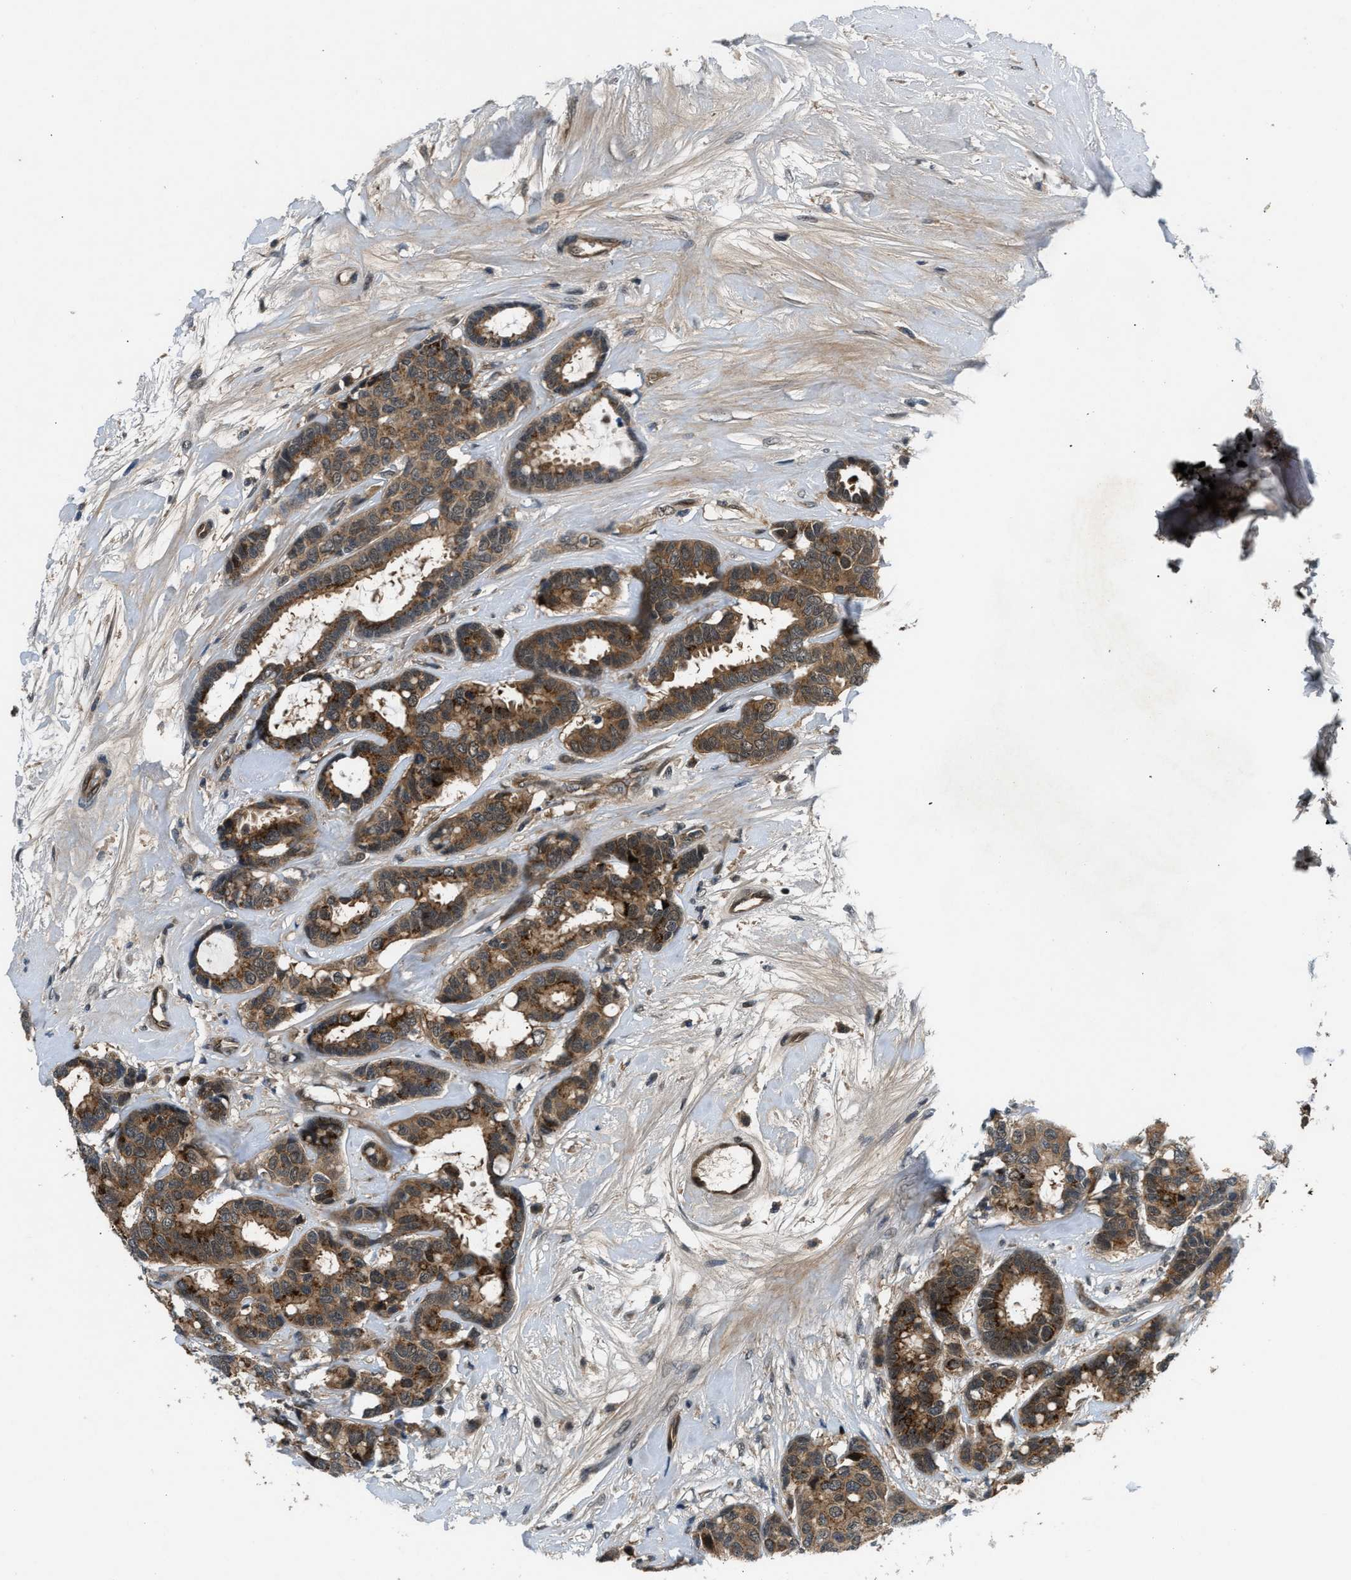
{"staining": {"intensity": "moderate", "quantity": ">75%", "location": "cytoplasmic/membranous"}, "tissue": "breast cancer", "cell_type": "Tumor cells", "image_type": "cancer", "snomed": [{"axis": "morphology", "description": "Duct carcinoma"}, {"axis": "topography", "description": "Breast"}], "caption": "This image shows breast cancer (intraductal carcinoma) stained with immunohistochemistry (IHC) to label a protein in brown. The cytoplasmic/membranous of tumor cells show moderate positivity for the protein. Nuclei are counter-stained blue.", "gene": "COPS2", "patient": {"sex": "female", "age": 87}}